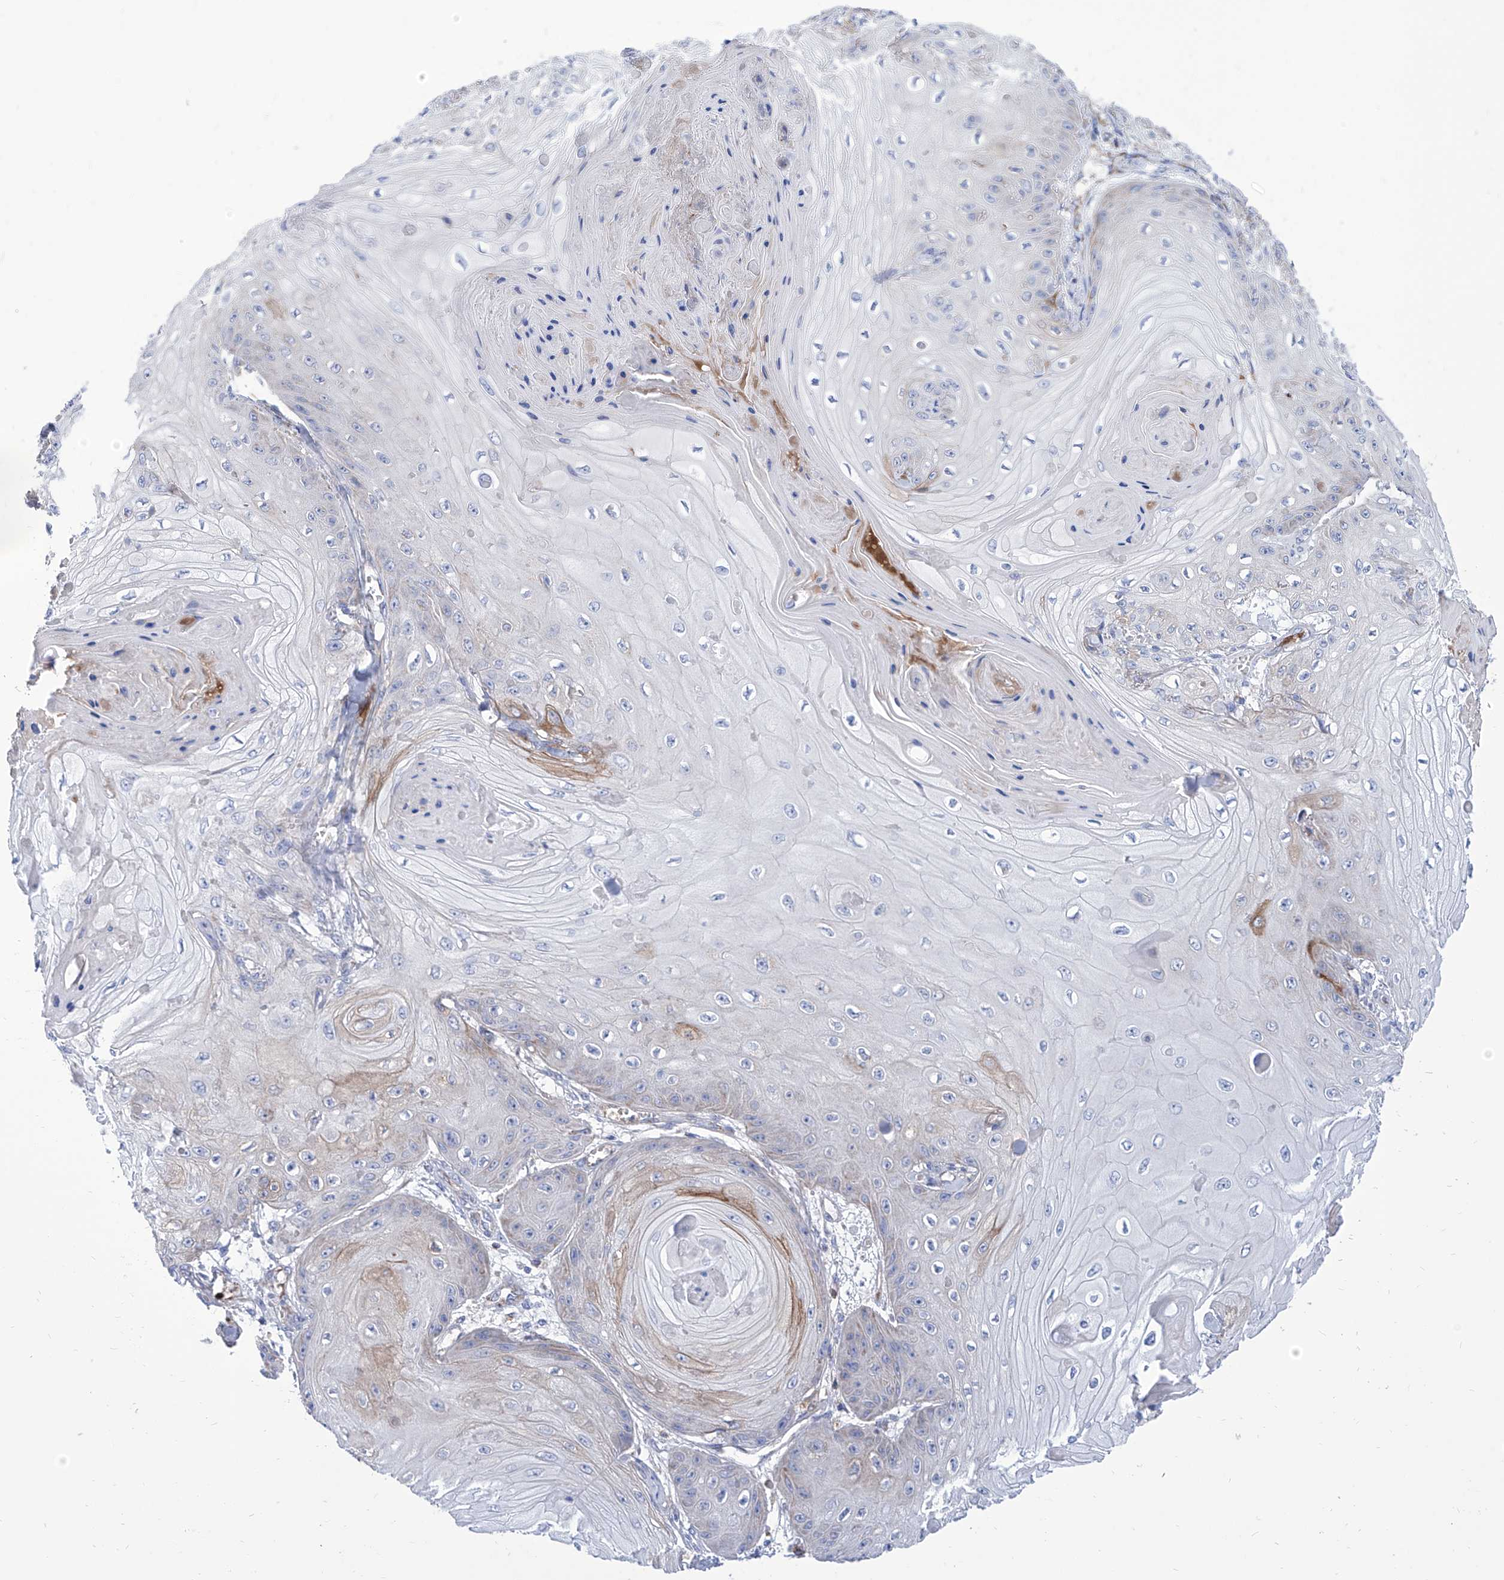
{"staining": {"intensity": "negative", "quantity": "none", "location": "none"}, "tissue": "skin cancer", "cell_type": "Tumor cells", "image_type": "cancer", "snomed": [{"axis": "morphology", "description": "Squamous cell carcinoma, NOS"}, {"axis": "topography", "description": "Skin"}], "caption": "A micrograph of skin cancer stained for a protein reveals no brown staining in tumor cells.", "gene": "SRBD1", "patient": {"sex": "male", "age": 74}}